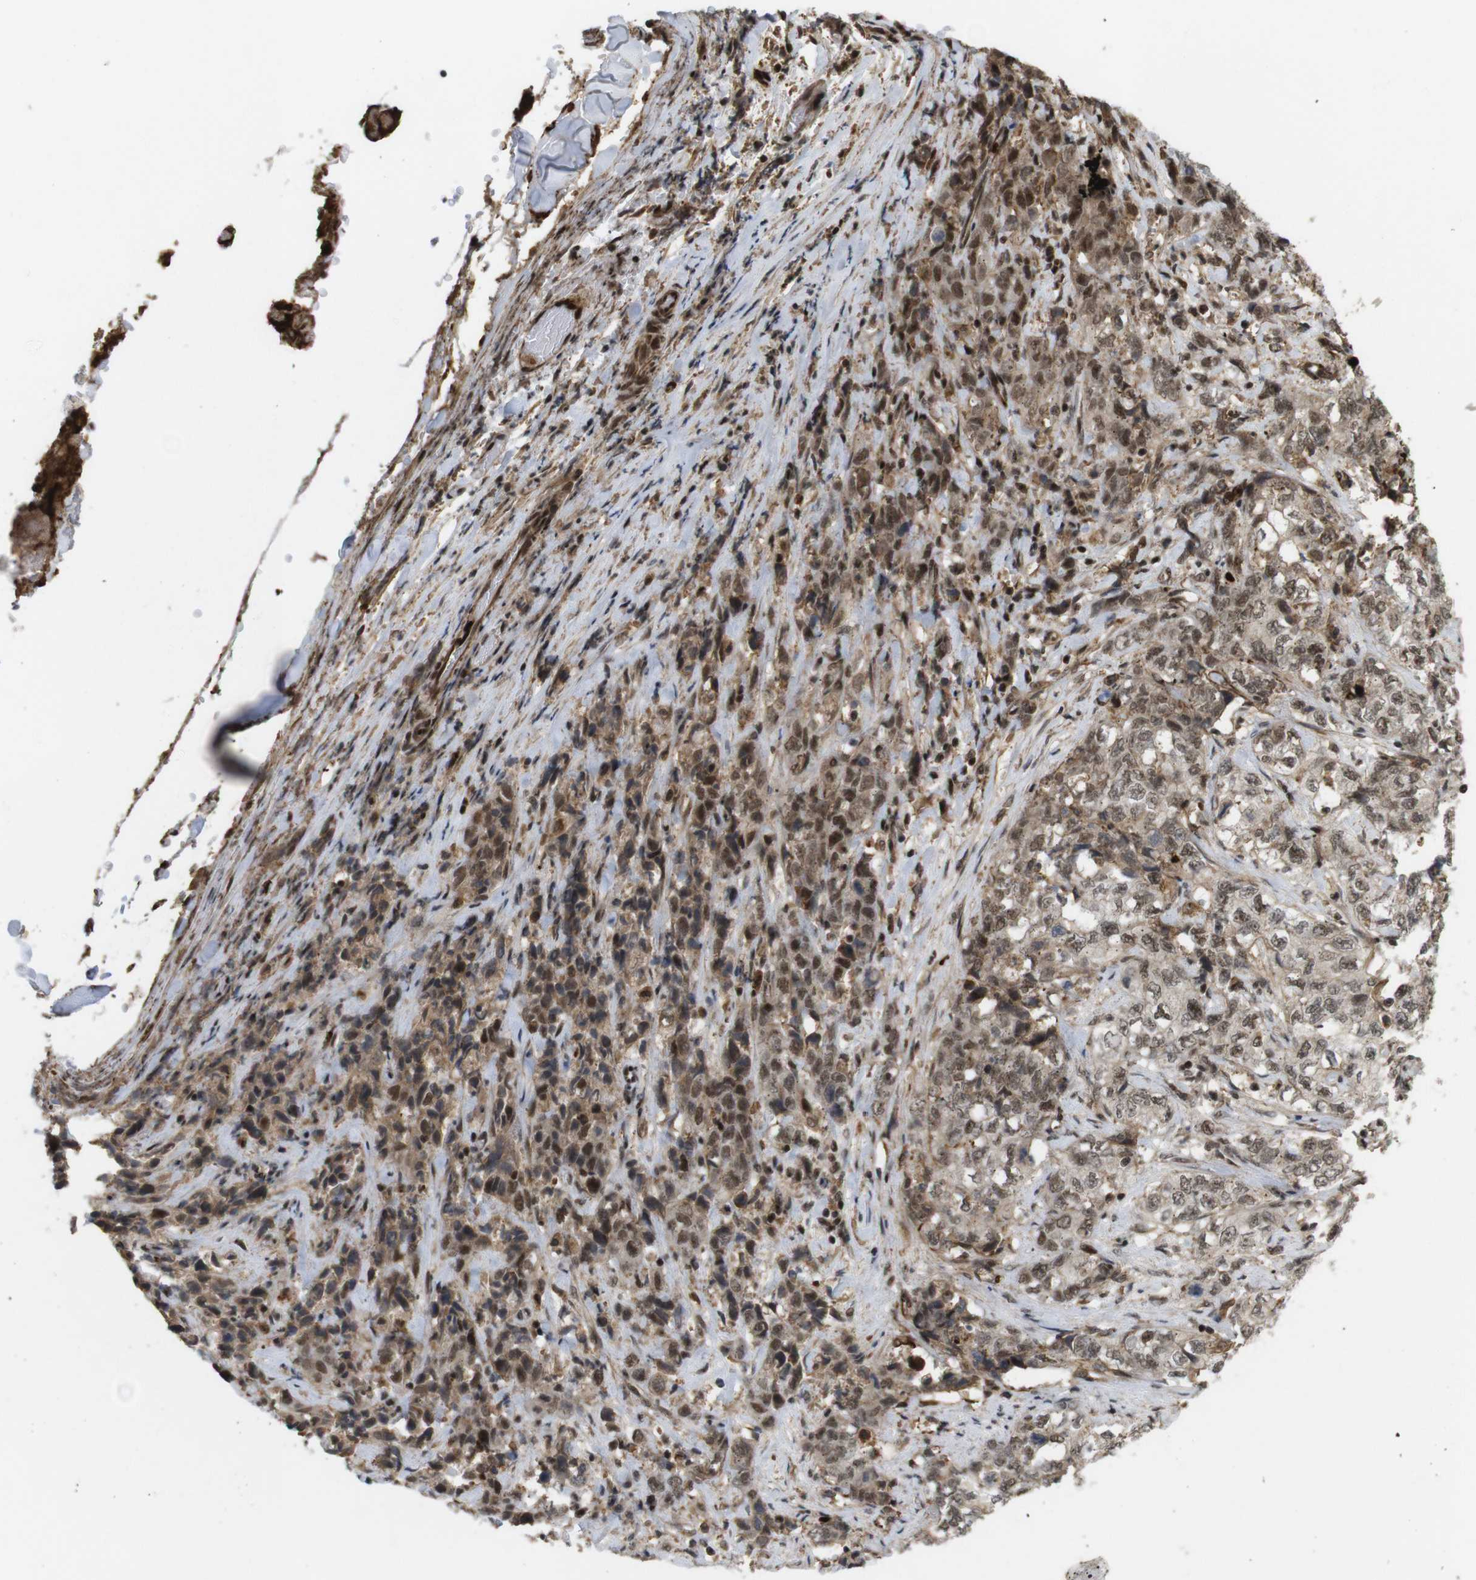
{"staining": {"intensity": "moderate", "quantity": ">75%", "location": "cytoplasmic/membranous,nuclear"}, "tissue": "stomach cancer", "cell_type": "Tumor cells", "image_type": "cancer", "snomed": [{"axis": "morphology", "description": "Adenocarcinoma, NOS"}, {"axis": "topography", "description": "Stomach"}], "caption": "Immunohistochemistry (DAB (3,3'-diaminobenzidine)) staining of human stomach cancer displays moderate cytoplasmic/membranous and nuclear protein positivity in about >75% of tumor cells. (DAB (3,3'-diaminobenzidine) = brown stain, brightfield microscopy at high magnification).", "gene": "SP2", "patient": {"sex": "male", "age": 48}}